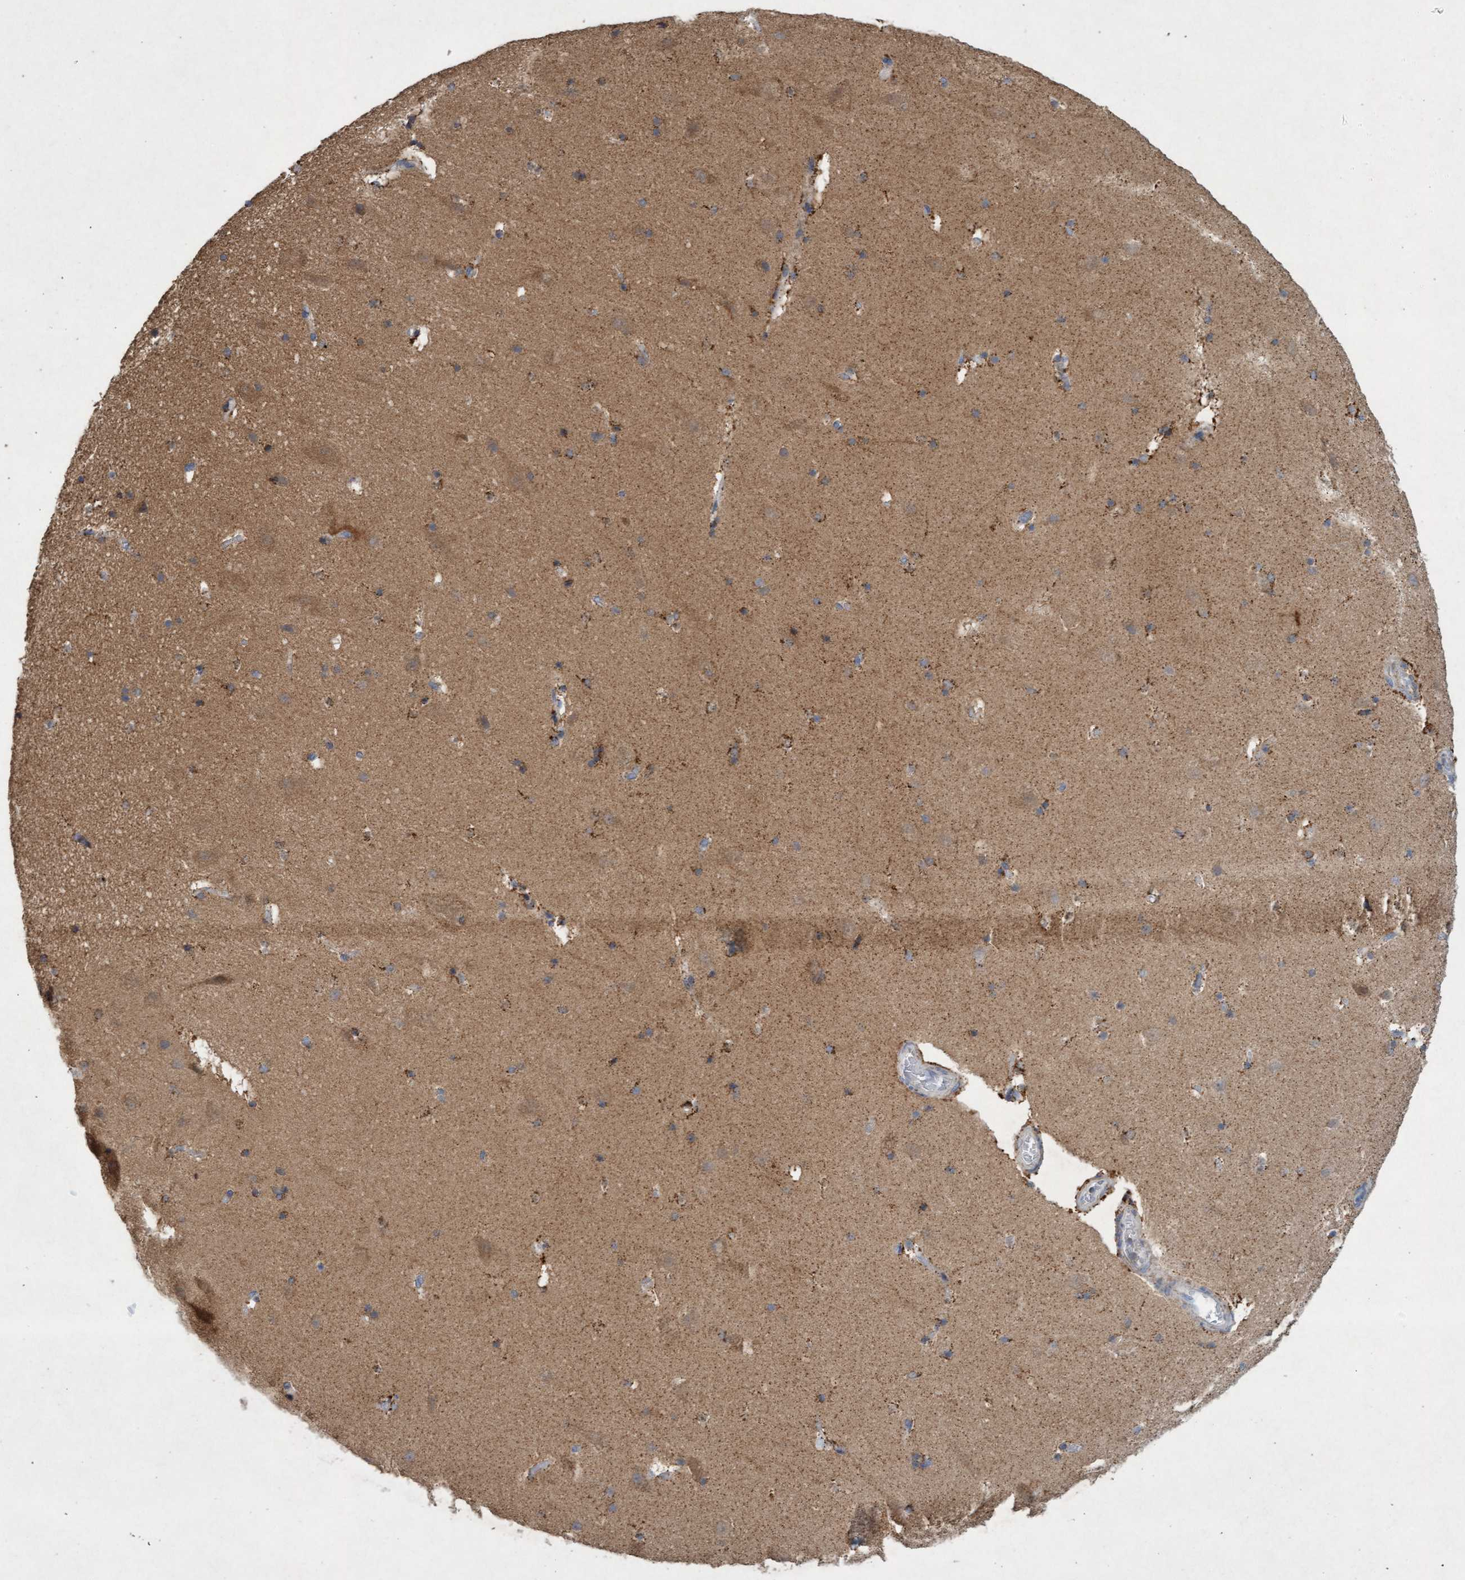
{"staining": {"intensity": "moderate", "quantity": "25%-75%", "location": "cytoplasmic/membranous"}, "tissue": "hippocampus", "cell_type": "Glial cells", "image_type": "normal", "snomed": [{"axis": "morphology", "description": "Normal tissue, NOS"}, {"axis": "topography", "description": "Hippocampus"}], "caption": "DAB immunohistochemical staining of normal human hippocampus exhibits moderate cytoplasmic/membranous protein staining in about 25%-75% of glial cells. The staining is performed using DAB brown chromogen to label protein expression. The nuclei are counter-stained blue using hematoxylin.", "gene": "ATPAF2", "patient": {"sex": "male", "age": 45}}